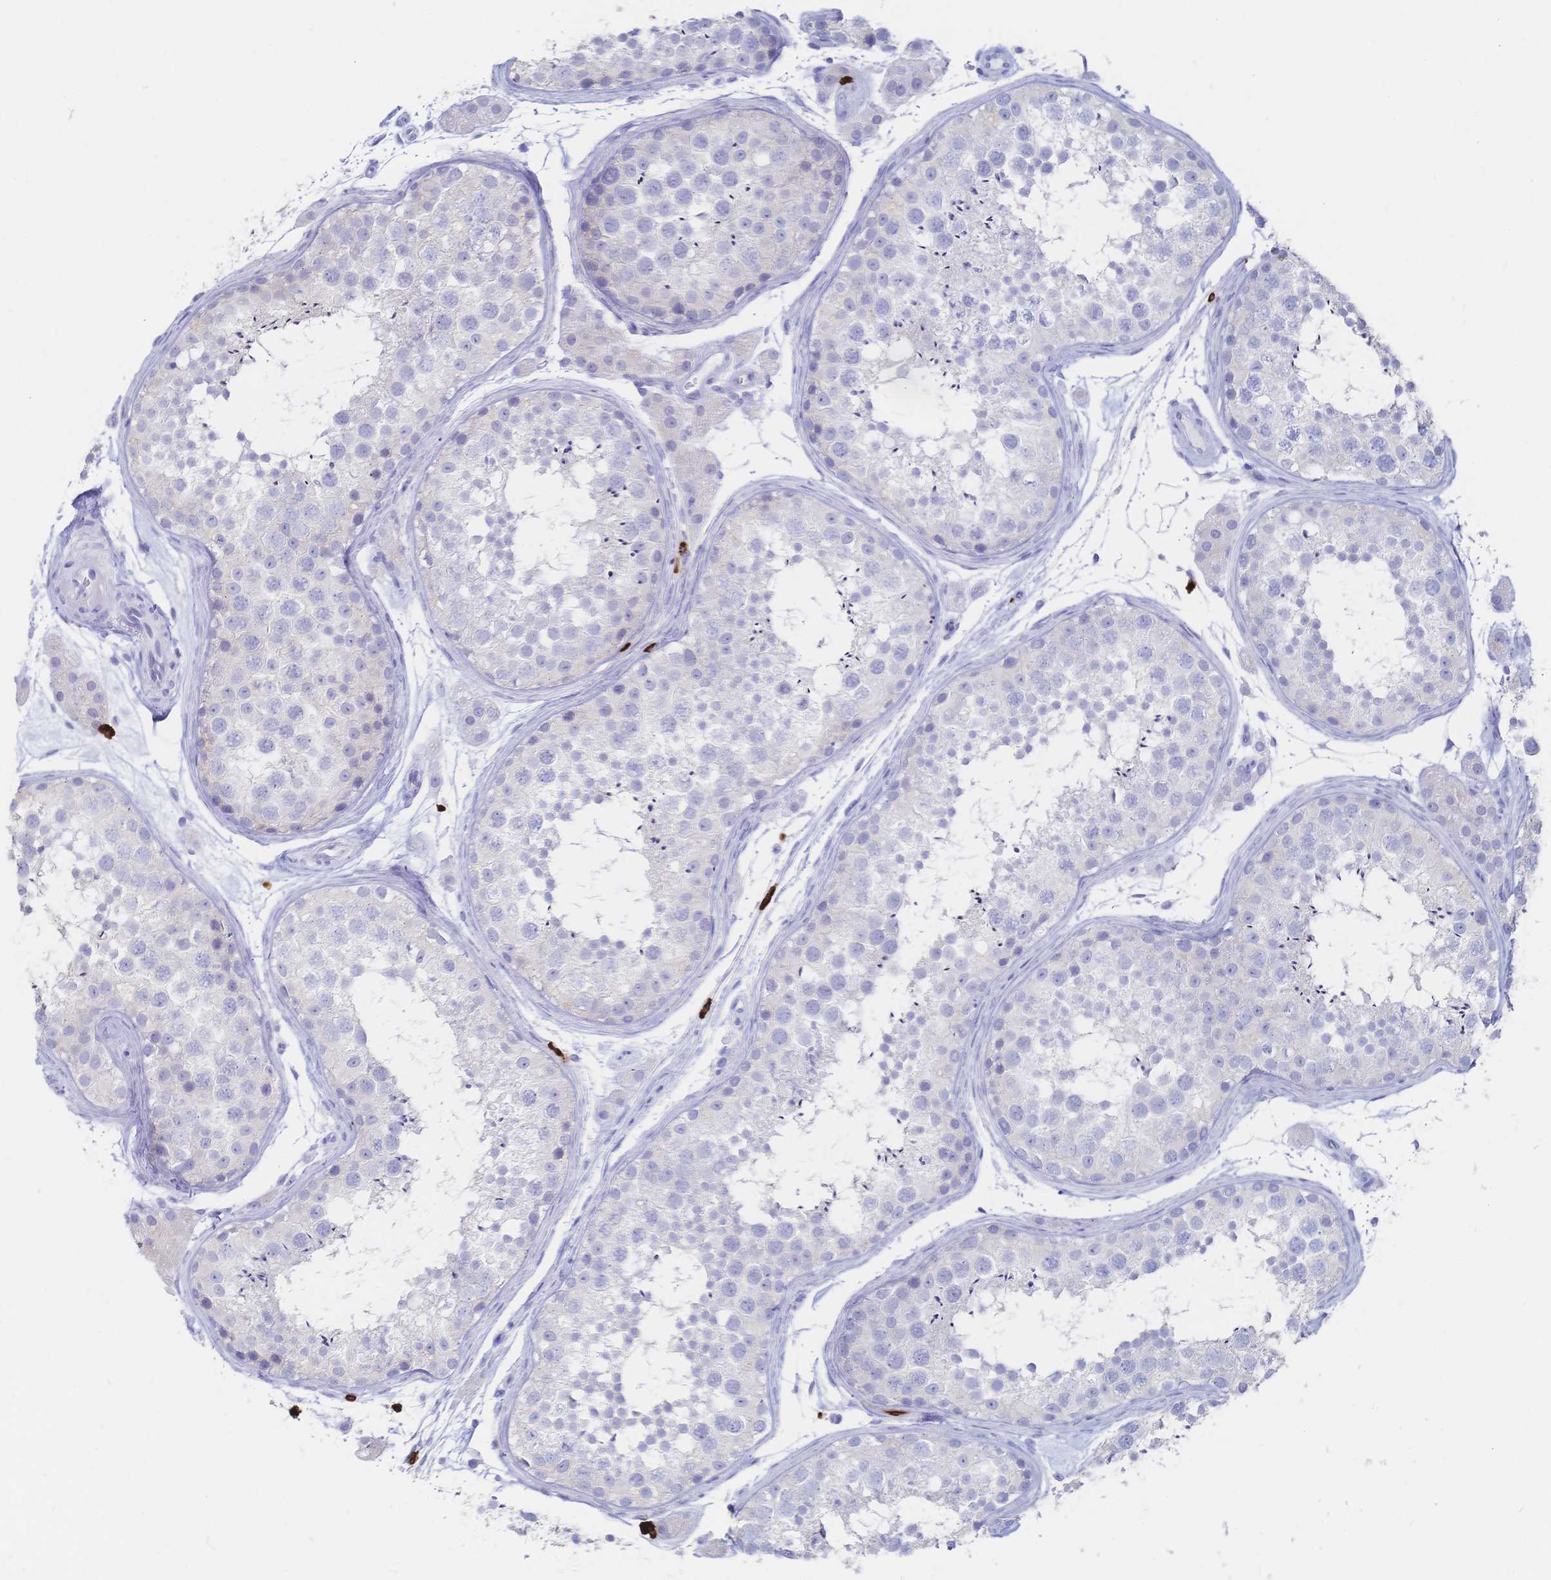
{"staining": {"intensity": "negative", "quantity": "none", "location": "none"}, "tissue": "testis", "cell_type": "Cells in seminiferous ducts", "image_type": "normal", "snomed": [{"axis": "morphology", "description": "Normal tissue, NOS"}, {"axis": "topography", "description": "Testis"}], "caption": "Histopathology image shows no significant protein staining in cells in seminiferous ducts of benign testis. The staining was performed using DAB to visualize the protein expression in brown, while the nuclei were stained in blue with hematoxylin (Magnification: 20x).", "gene": "IL2RB", "patient": {"sex": "male", "age": 41}}